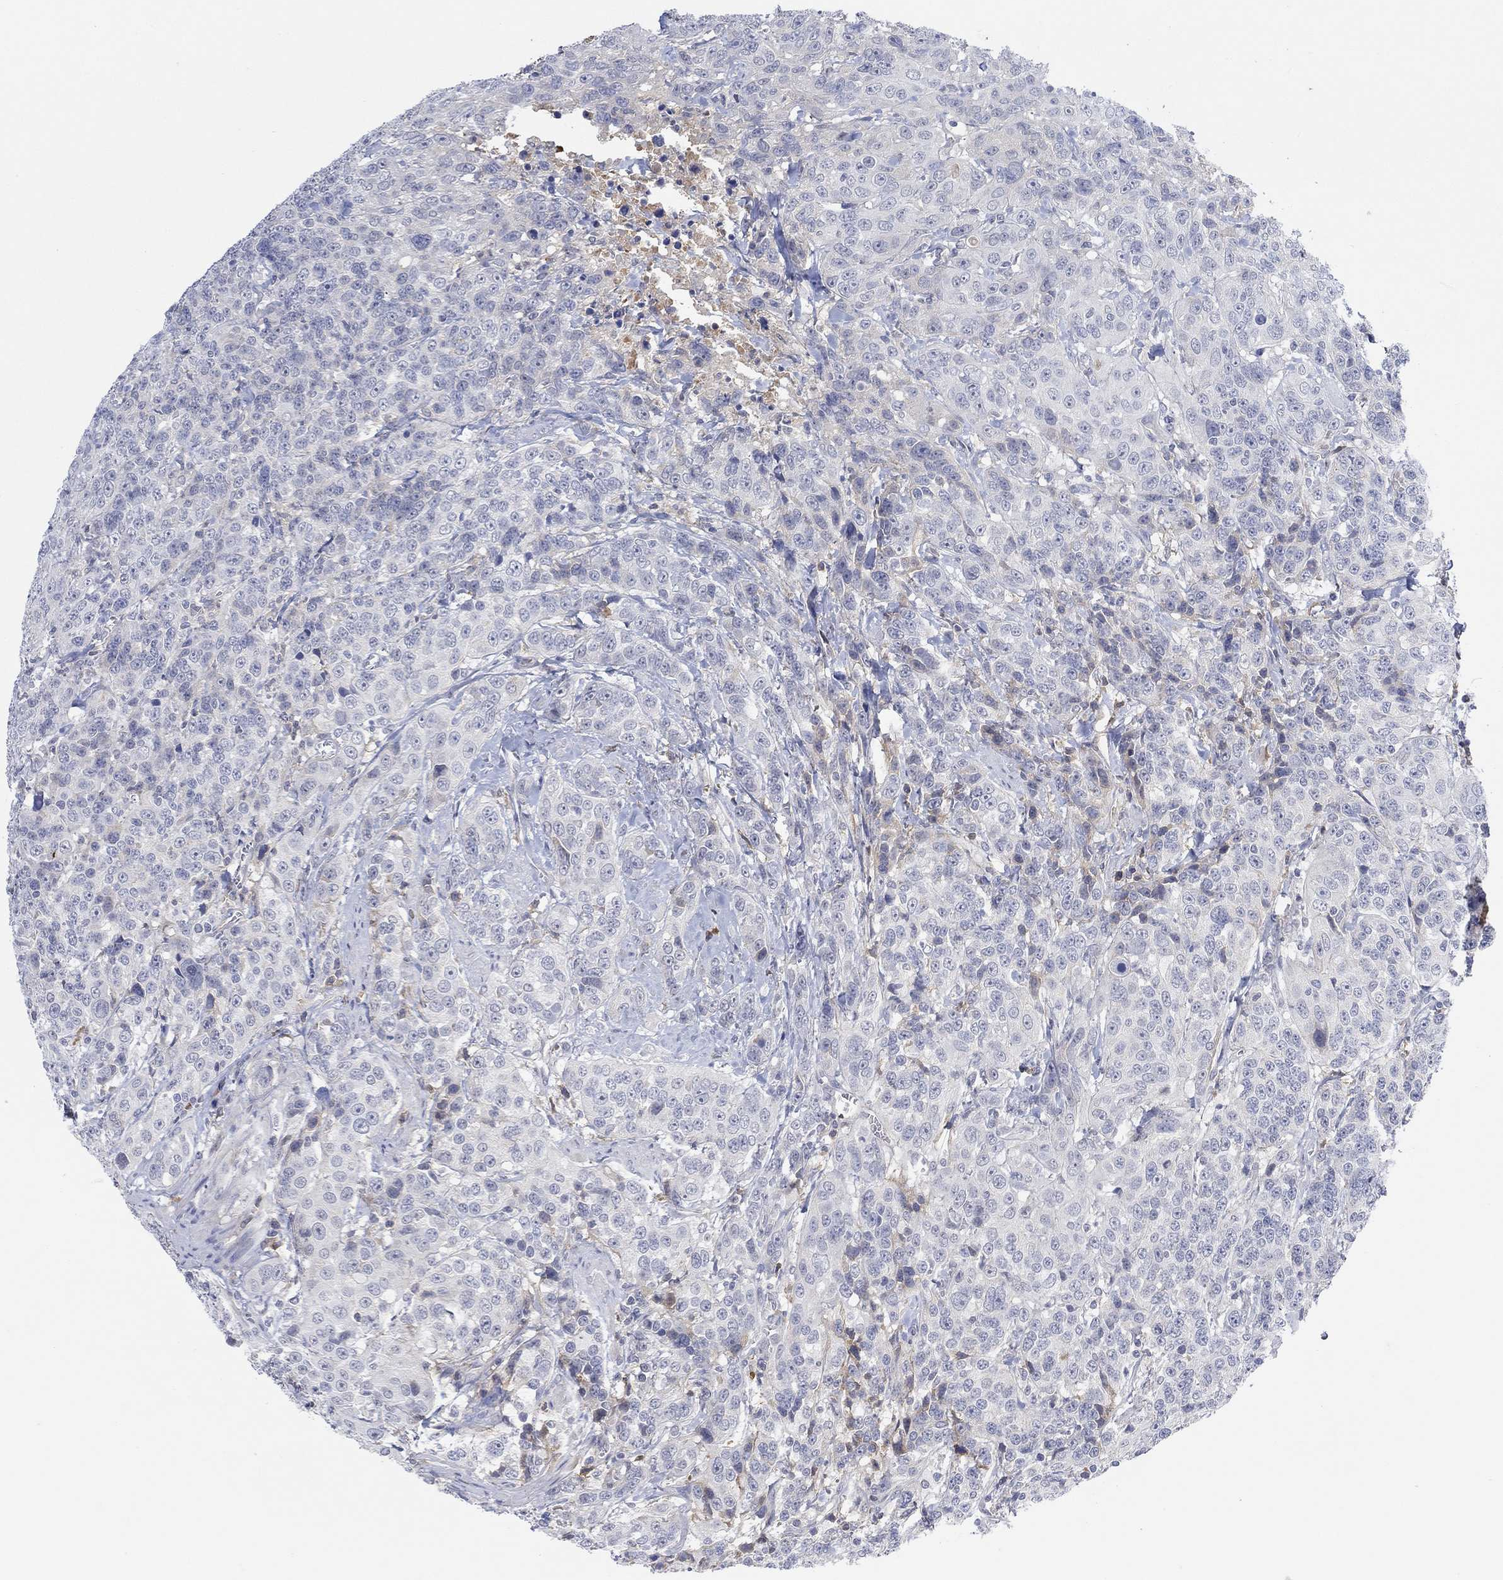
{"staining": {"intensity": "negative", "quantity": "none", "location": "none"}, "tissue": "urothelial cancer", "cell_type": "Tumor cells", "image_type": "cancer", "snomed": [{"axis": "morphology", "description": "Urothelial carcinoma, NOS"}, {"axis": "morphology", "description": "Urothelial carcinoma, High grade"}, {"axis": "topography", "description": "Urinary bladder"}], "caption": "The photomicrograph exhibits no significant expression in tumor cells of urothelial cancer.", "gene": "MSTN", "patient": {"sex": "female", "age": 73}}